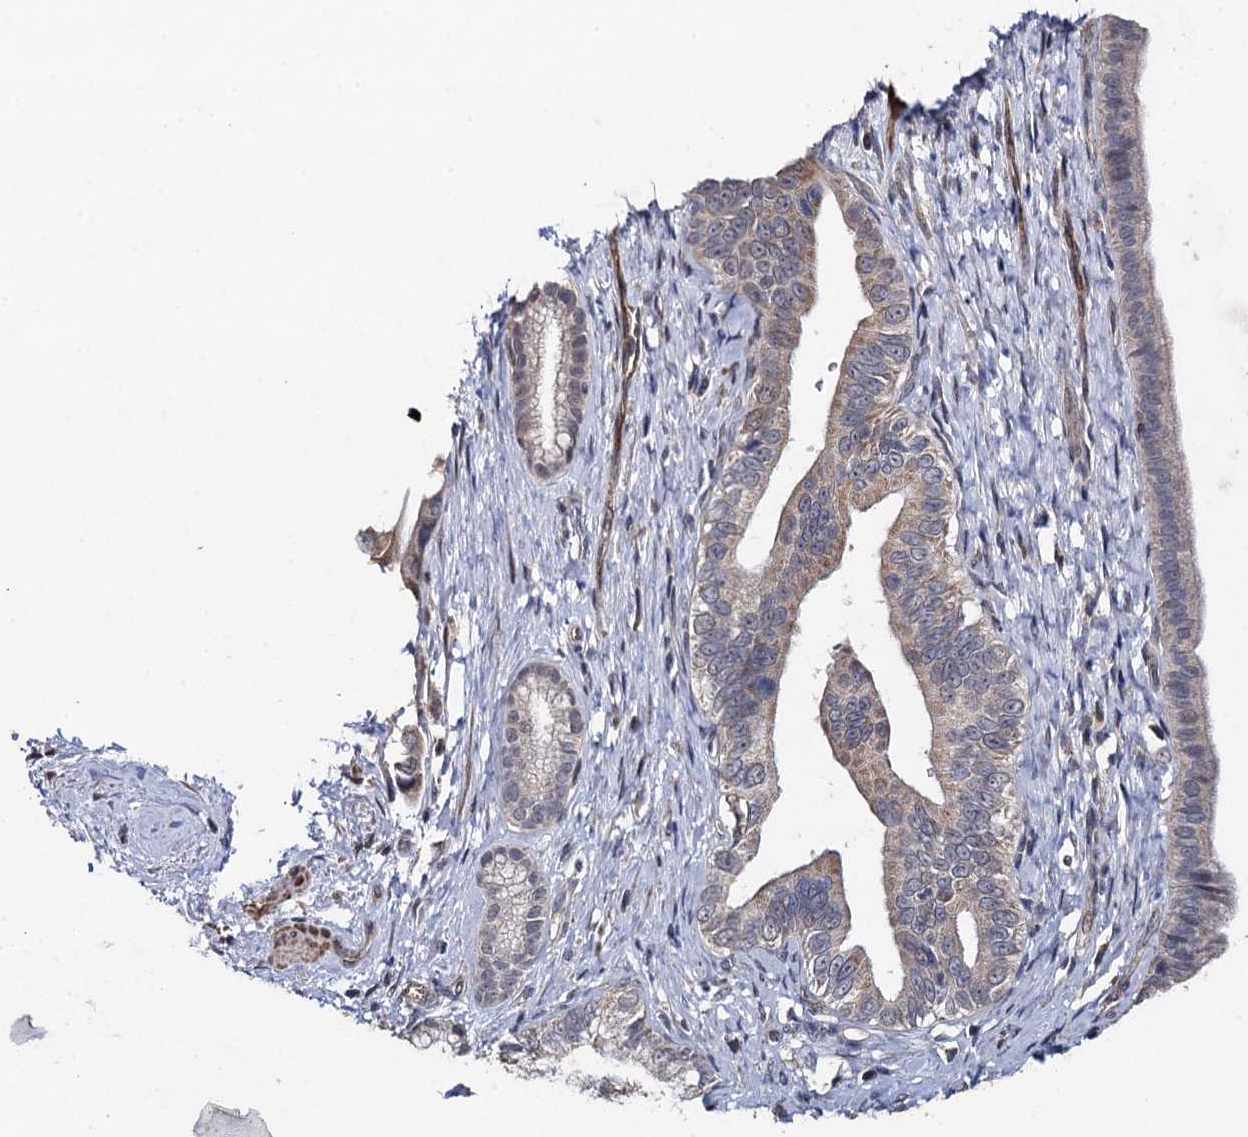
{"staining": {"intensity": "weak", "quantity": "<25%", "location": "cytoplasmic/membranous"}, "tissue": "pancreatic cancer", "cell_type": "Tumor cells", "image_type": "cancer", "snomed": [{"axis": "morphology", "description": "Adenocarcinoma, NOS"}, {"axis": "topography", "description": "Pancreas"}], "caption": "Immunohistochemistry (IHC) histopathology image of neoplastic tissue: human adenocarcinoma (pancreatic) stained with DAB demonstrates no significant protein positivity in tumor cells.", "gene": "PPTC7", "patient": {"sex": "female", "age": 55}}